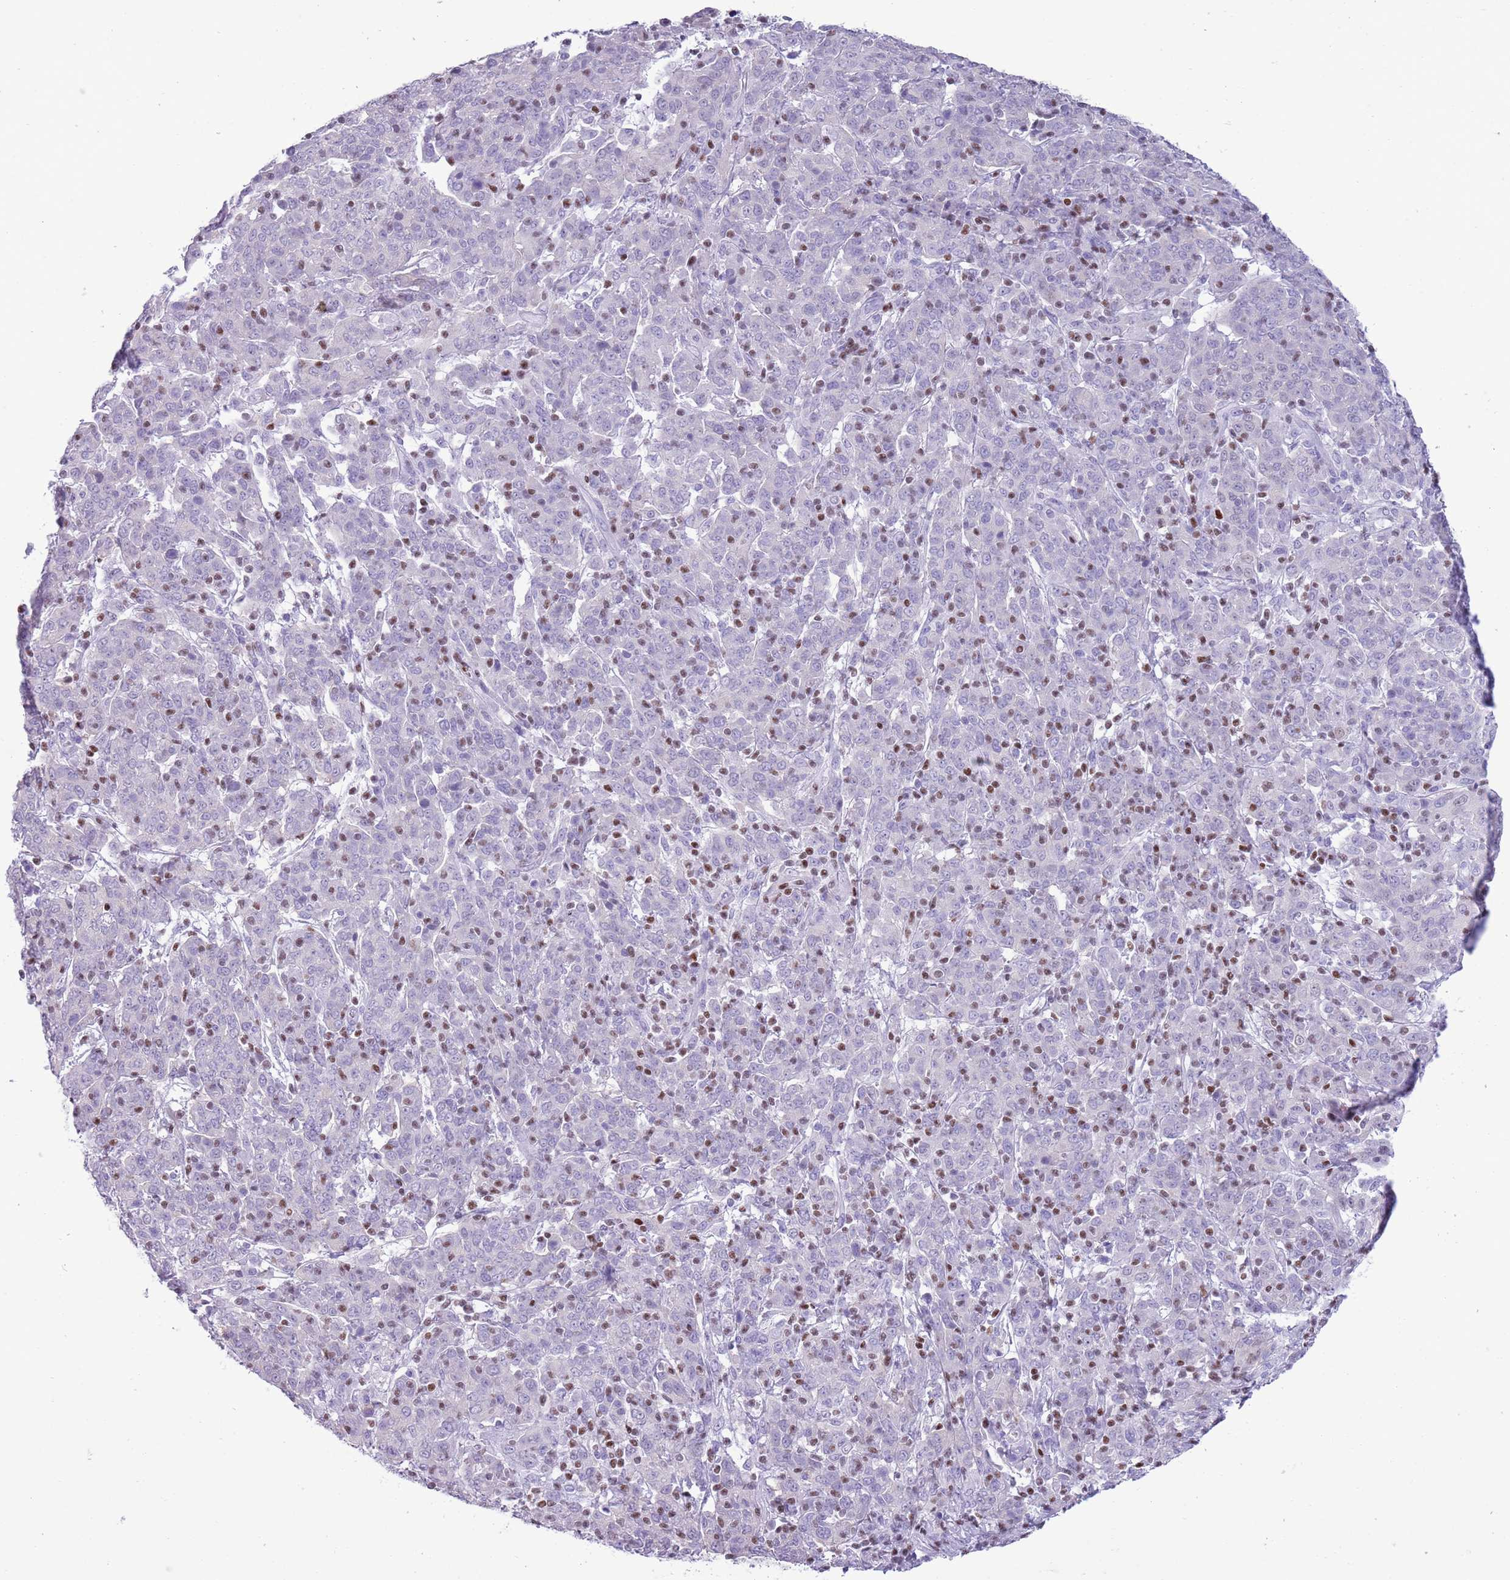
{"staining": {"intensity": "negative", "quantity": "none", "location": "none"}, "tissue": "cervical cancer", "cell_type": "Tumor cells", "image_type": "cancer", "snomed": [{"axis": "morphology", "description": "Squamous cell carcinoma, NOS"}, {"axis": "topography", "description": "Cervix"}], "caption": "This is a micrograph of immunohistochemistry staining of squamous cell carcinoma (cervical), which shows no expression in tumor cells. (DAB immunohistochemistry (IHC) with hematoxylin counter stain).", "gene": "BCL11B", "patient": {"sex": "female", "age": 67}}